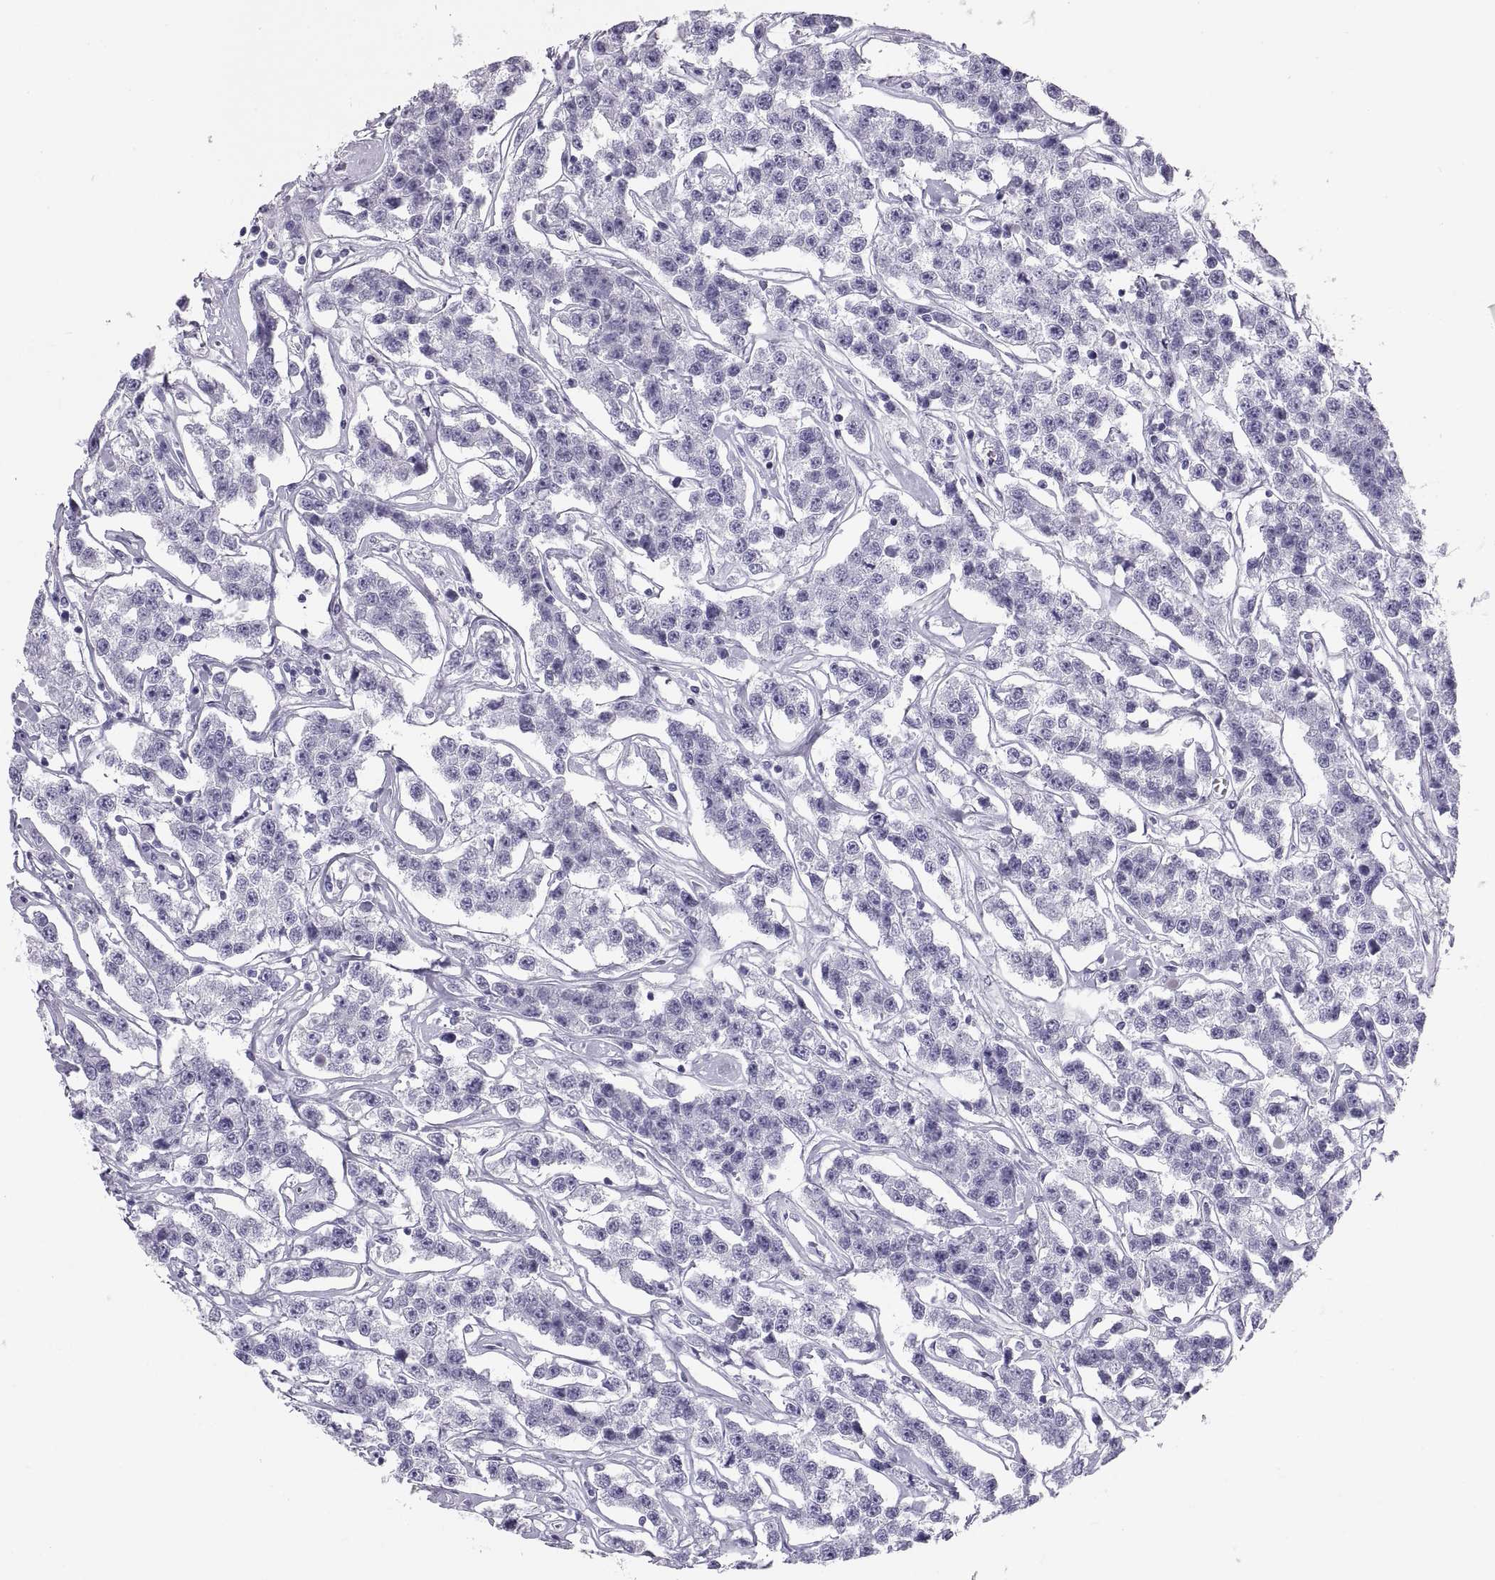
{"staining": {"intensity": "negative", "quantity": "none", "location": "none"}, "tissue": "testis cancer", "cell_type": "Tumor cells", "image_type": "cancer", "snomed": [{"axis": "morphology", "description": "Seminoma, NOS"}, {"axis": "topography", "description": "Testis"}], "caption": "Photomicrograph shows no significant protein positivity in tumor cells of testis cancer (seminoma).", "gene": "PAX2", "patient": {"sex": "male", "age": 59}}